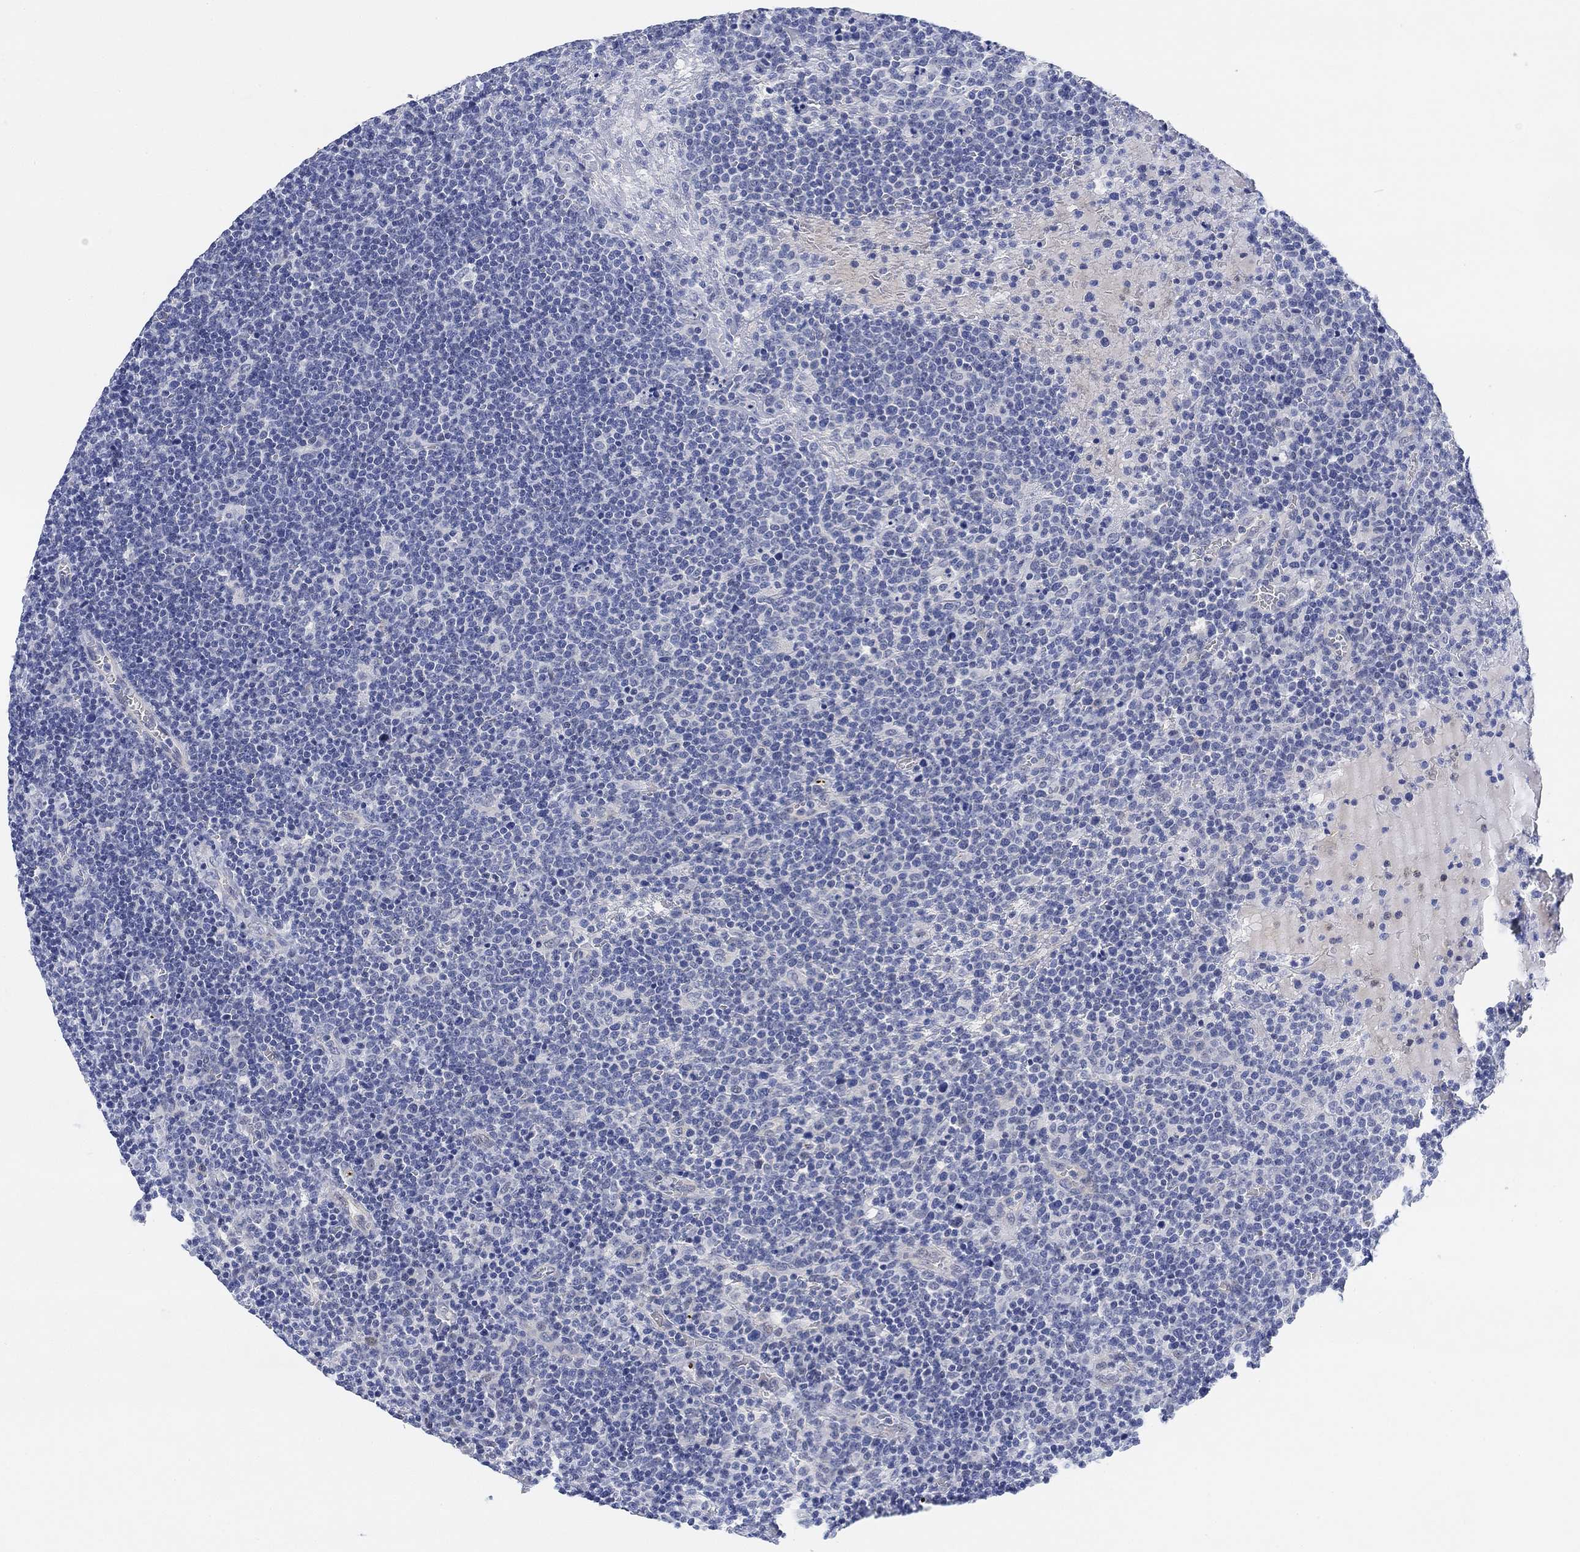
{"staining": {"intensity": "negative", "quantity": "none", "location": "none"}, "tissue": "lymphoma", "cell_type": "Tumor cells", "image_type": "cancer", "snomed": [{"axis": "morphology", "description": "Malignant lymphoma, non-Hodgkin's type, High grade"}, {"axis": "topography", "description": "Lymph node"}], "caption": "Immunohistochemistry micrograph of neoplastic tissue: human malignant lymphoma, non-Hodgkin's type (high-grade) stained with DAB (3,3'-diaminobenzidine) shows no significant protein positivity in tumor cells.", "gene": "PAX6", "patient": {"sex": "male", "age": 61}}